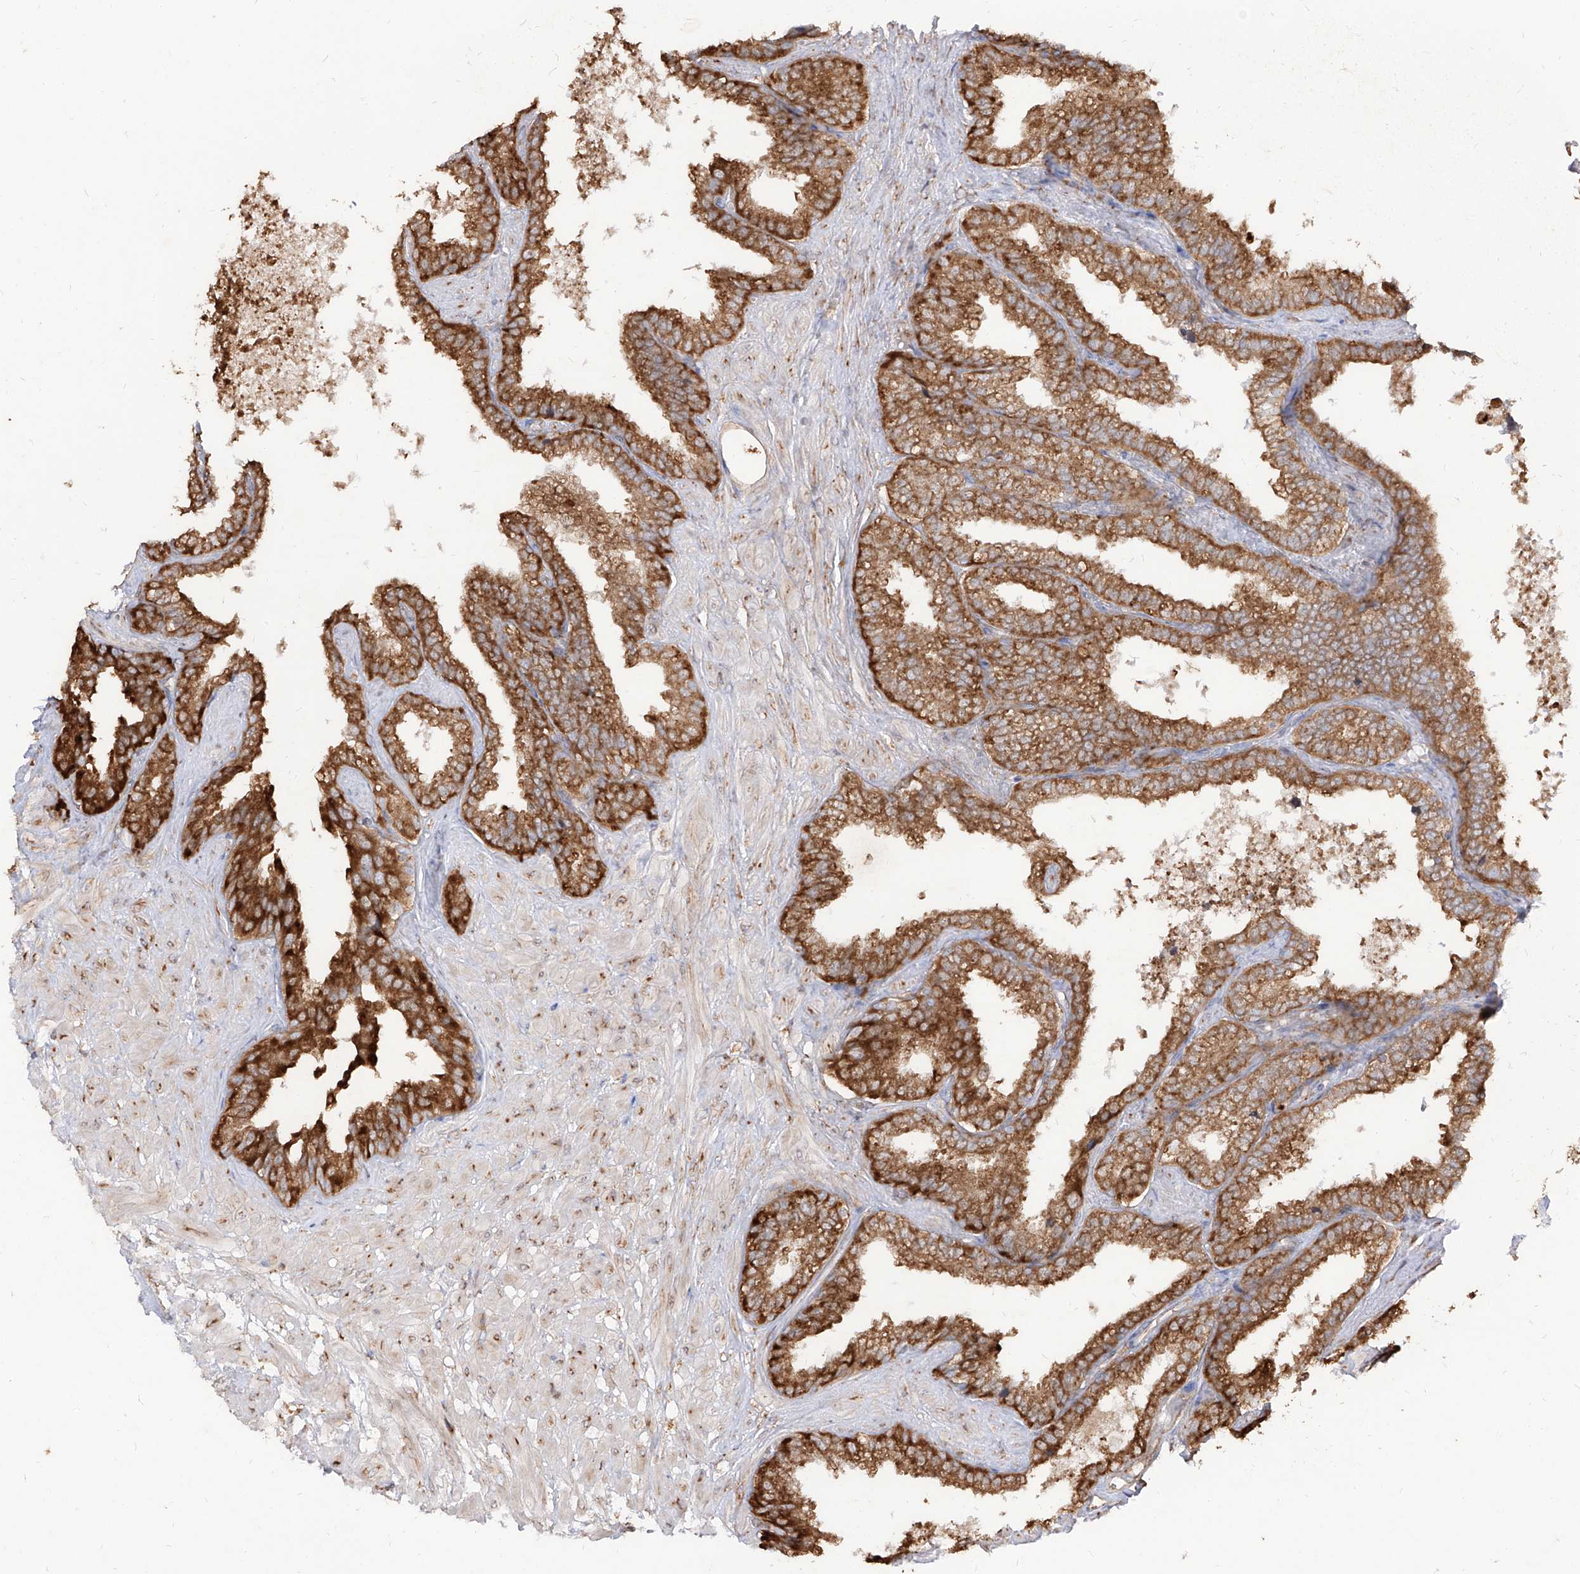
{"staining": {"intensity": "strong", "quantity": ">75%", "location": "cytoplasmic/membranous"}, "tissue": "seminal vesicle", "cell_type": "Glandular cells", "image_type": "normal", "snomed": [{"axis": "morphology", "description": "Normal tissue, NOS"}, {"axis": "topography", "description": "Seminal veicle"}], "caption": "Immunohistochemical staining of unremarkable human seminal vesicle reveals high levels of strong cytoplasmic/membranous positivity in approximately >75% of glandular cells. Immunohistochemistry (ihc) stains the protein in brown and the nuclei are stained blue.", "gene": "RPS25", "patient": {"sex": "male", "age": 46}}